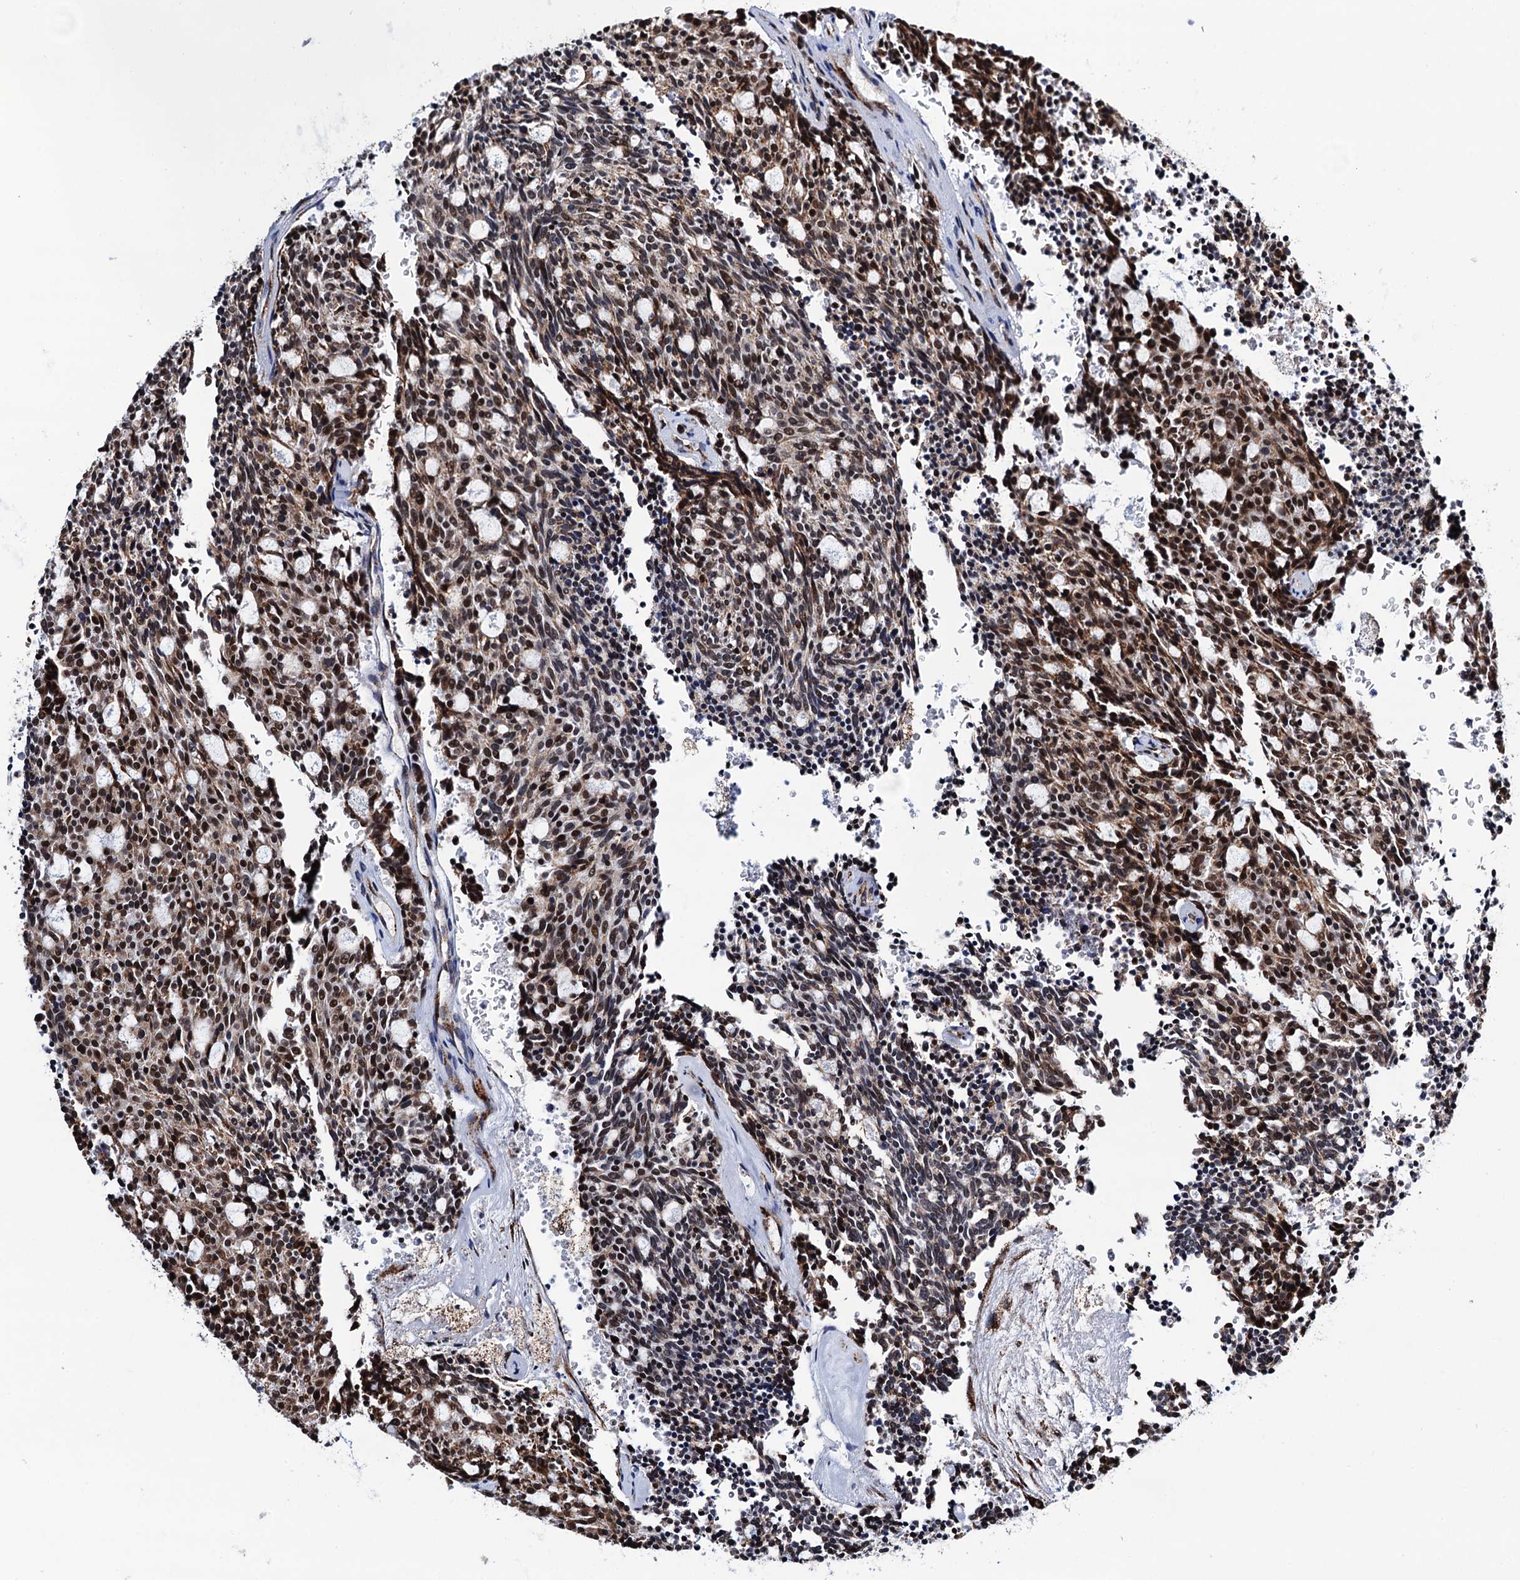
{"staining": {"intensity": "moderate", "quantity": ">75%", "location": "cytoplasmic/membranous,nuclear"}, "tissue": "carcinoid", "cell_type": "Tumor cells", "image_type": "cancer", "snomed": [{"axis": "morphology", "description": "Carcinoid, malignant, NOS"}, {"axis": "topography", "description": "Pancreas"}], "caption": "The histopathology image reveals a brown stain indicating the presence of a protein in the cytoplasmic/membranous and nuclear of tumor cells in carcinoid.", "gene": "SLC7A10", "patient": {"sex": "female", "age": 54}}